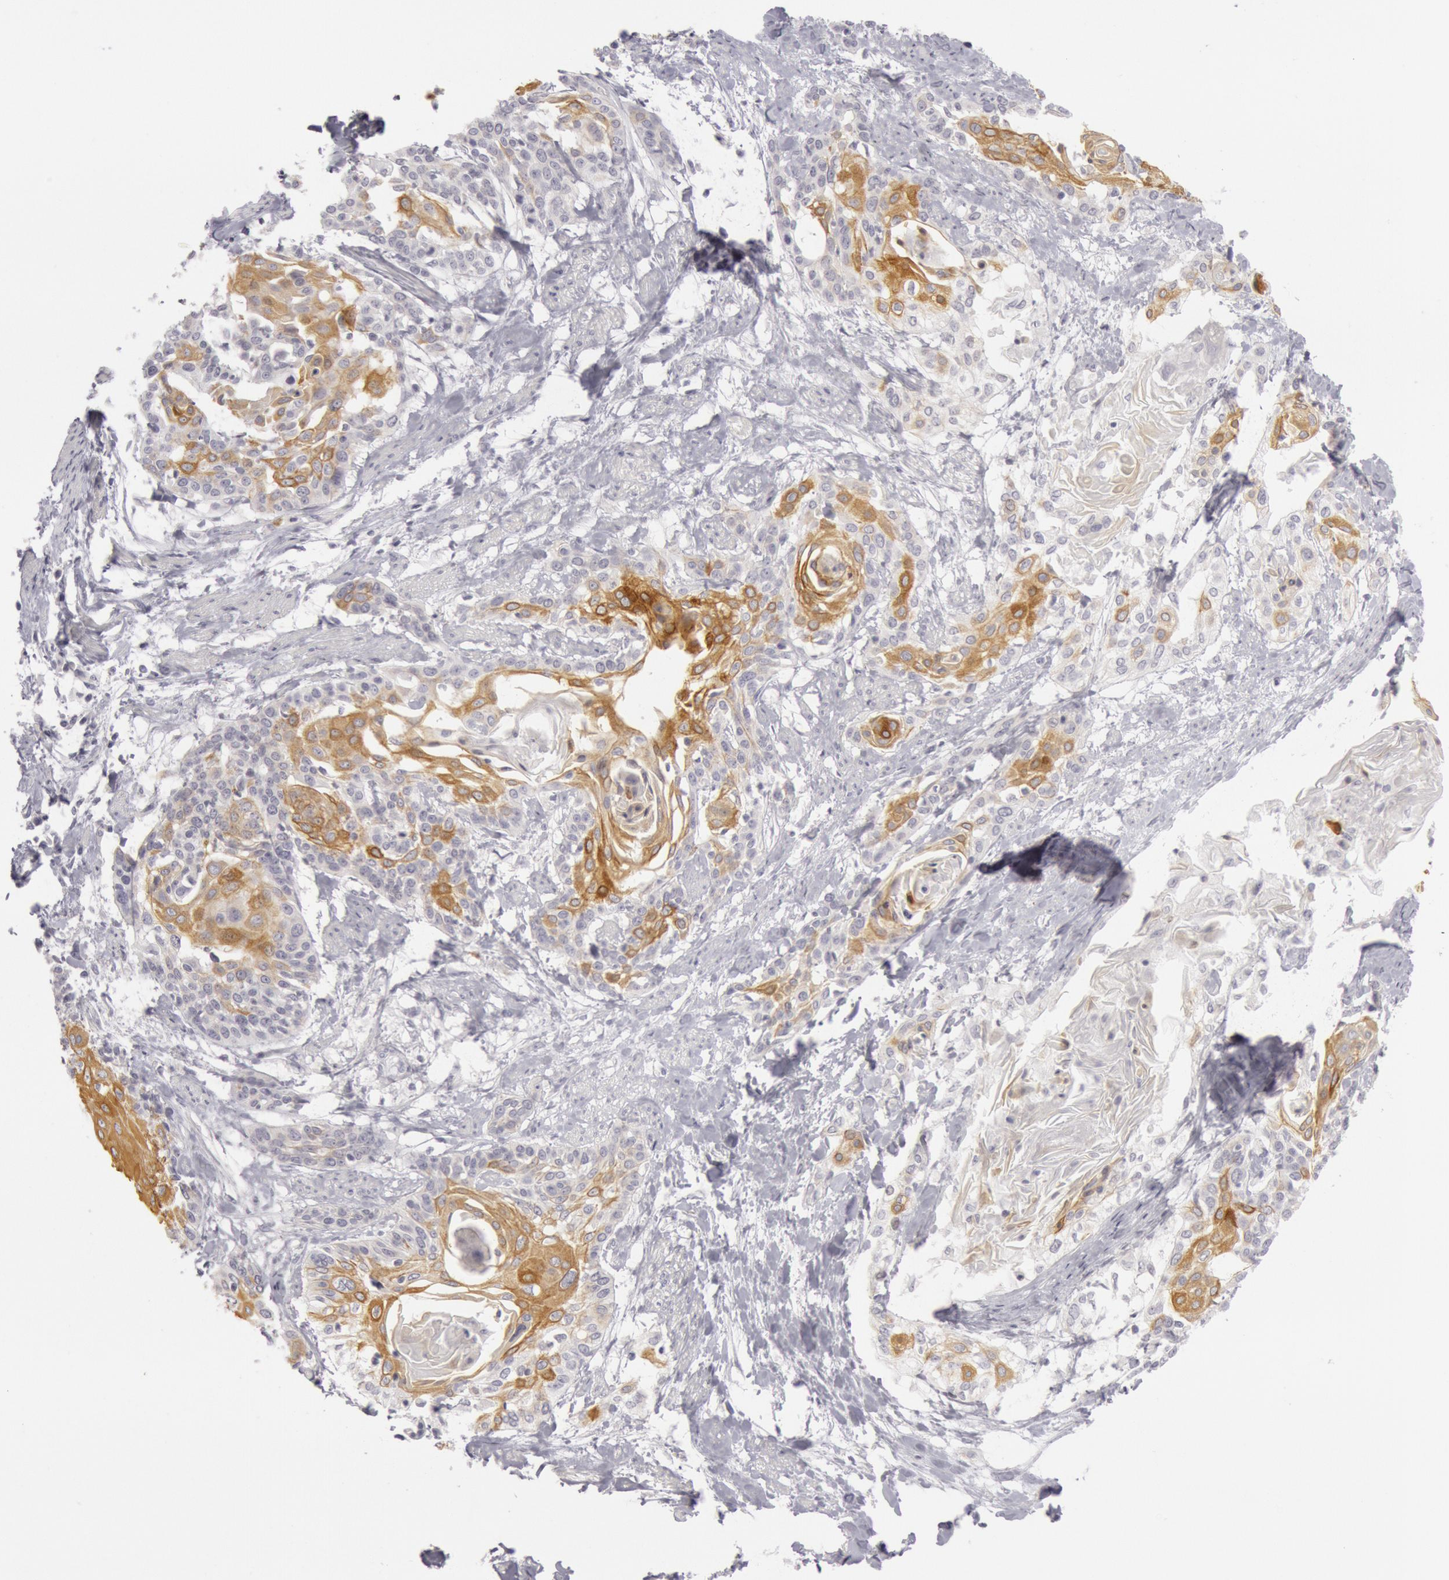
{"staining": {"intensity": "moderate", "quantity": "<25%", "location": "cytoplasmic/membranous"}, "tissue": "cervical cancer", "cell_type": "Tumor cells", "image_type": "cancer", "snomed": [{"axis": "morphology", "description": "Squamous cell carcinoma, NOS"}, {"axis": "topography", "description": "Cervix"}], "caption": "An image showing moderate cytoplasmic/membranous staining in approximately <25% of tumor cells in cervical cancer (squamous cell carcinoma), as visualized by brown immunohistochemical staining.", "gene": "KRT16", "patient": {"sex": "female", "age": 57}}